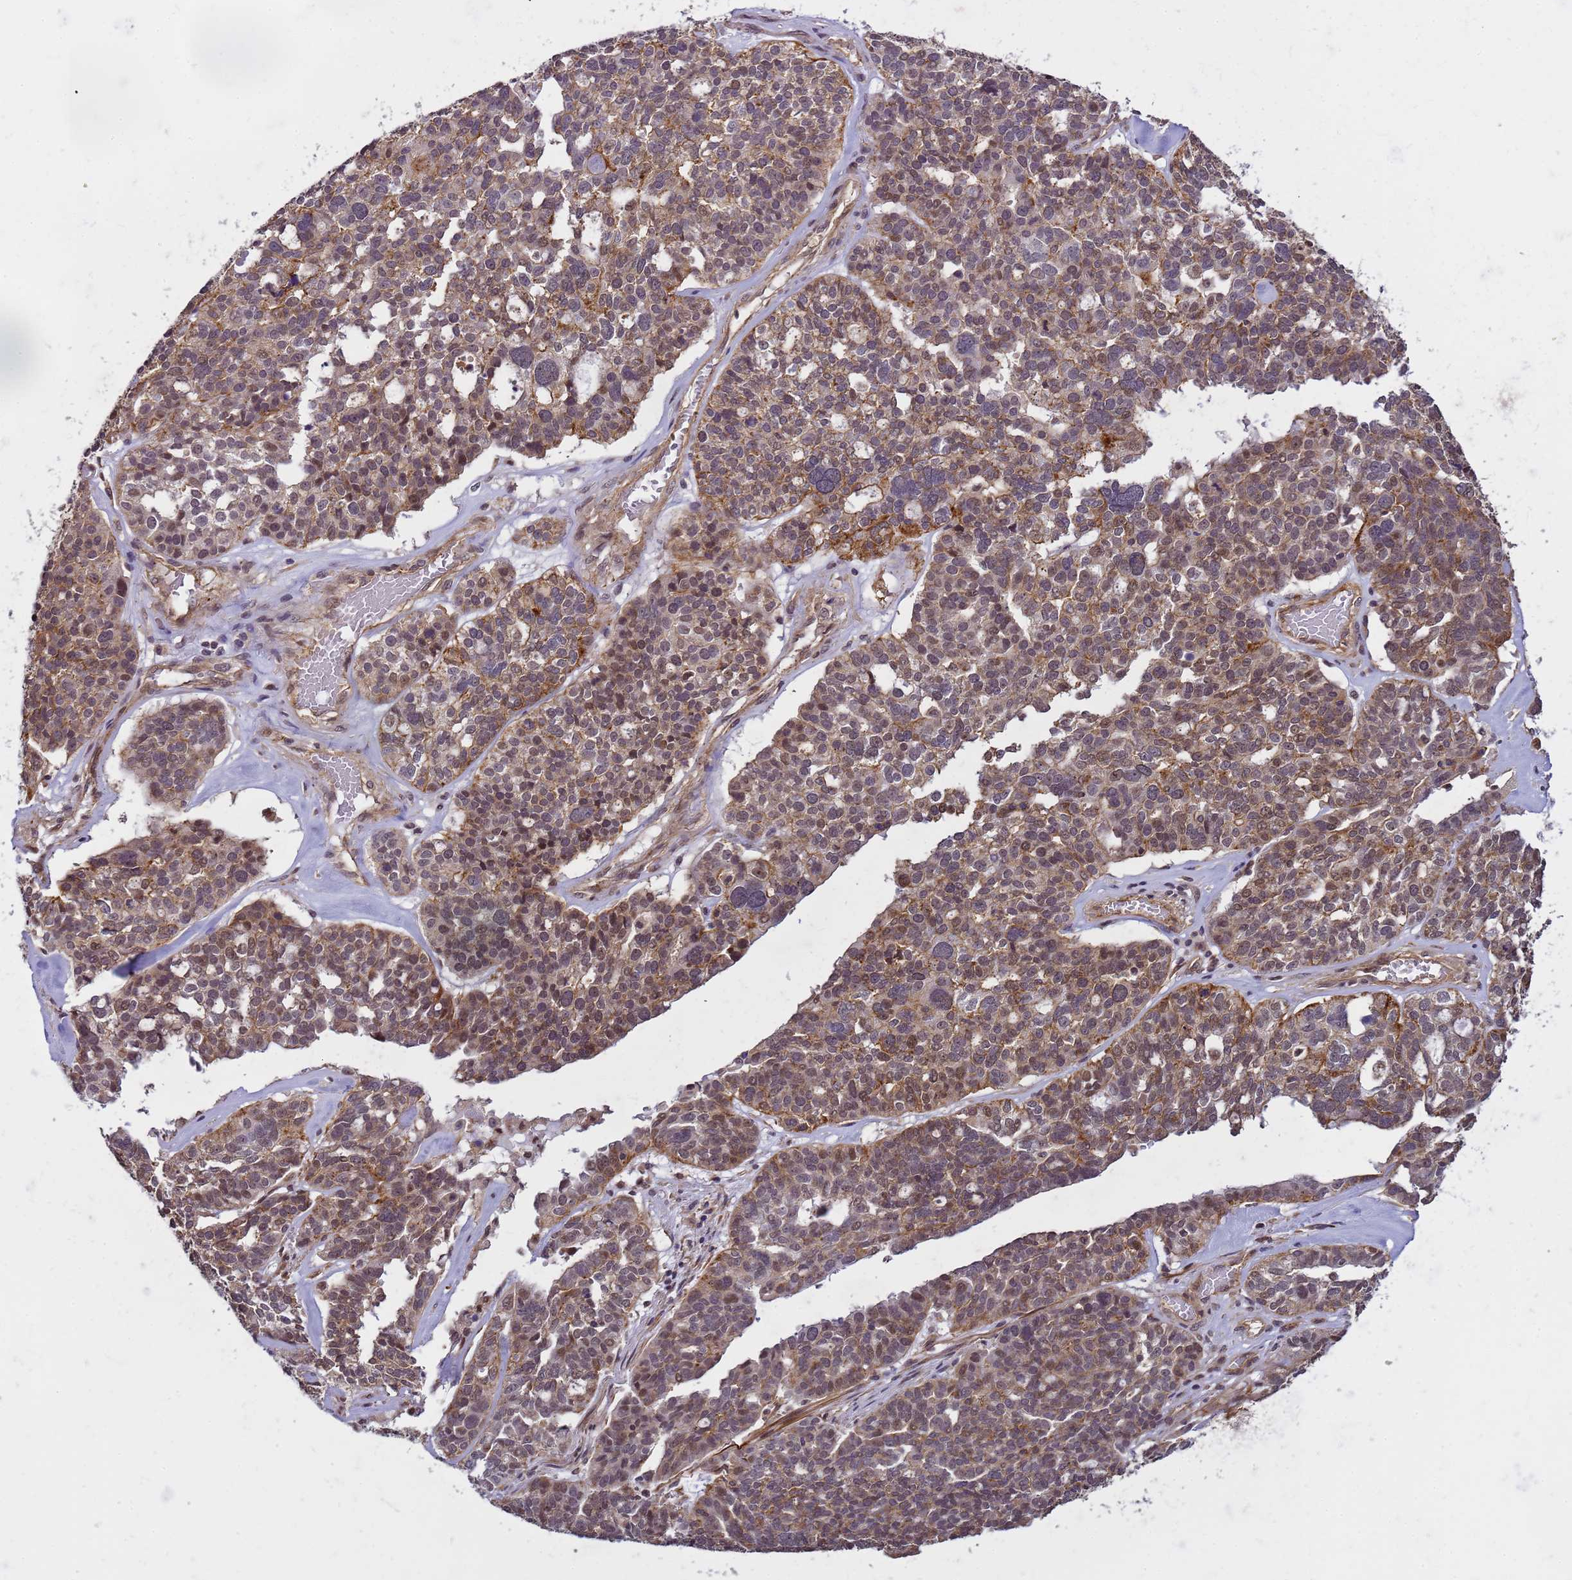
{"staining": {"intensity": "weak", "quantity": "25%-75%", "location": "cytoplasmic/membranous,nuclear"}, "tissue": "ovarian cancer", "cell_type": "Tumor cells", "image_type": "cancer", "snomed": [{"axis": "morphology", "description": "Cystadenocarcinoma, serous, NOS"}, {"axis": "topography", "description": "Ovary"}], "caption": "An image of human ovarian cancer stained for a protein exhibits weak cytoplasmic/membranous and nuclear brown staining in tumor cells.", "gene": "EMC2", "patient": {"sex": "female", "age": 59}}